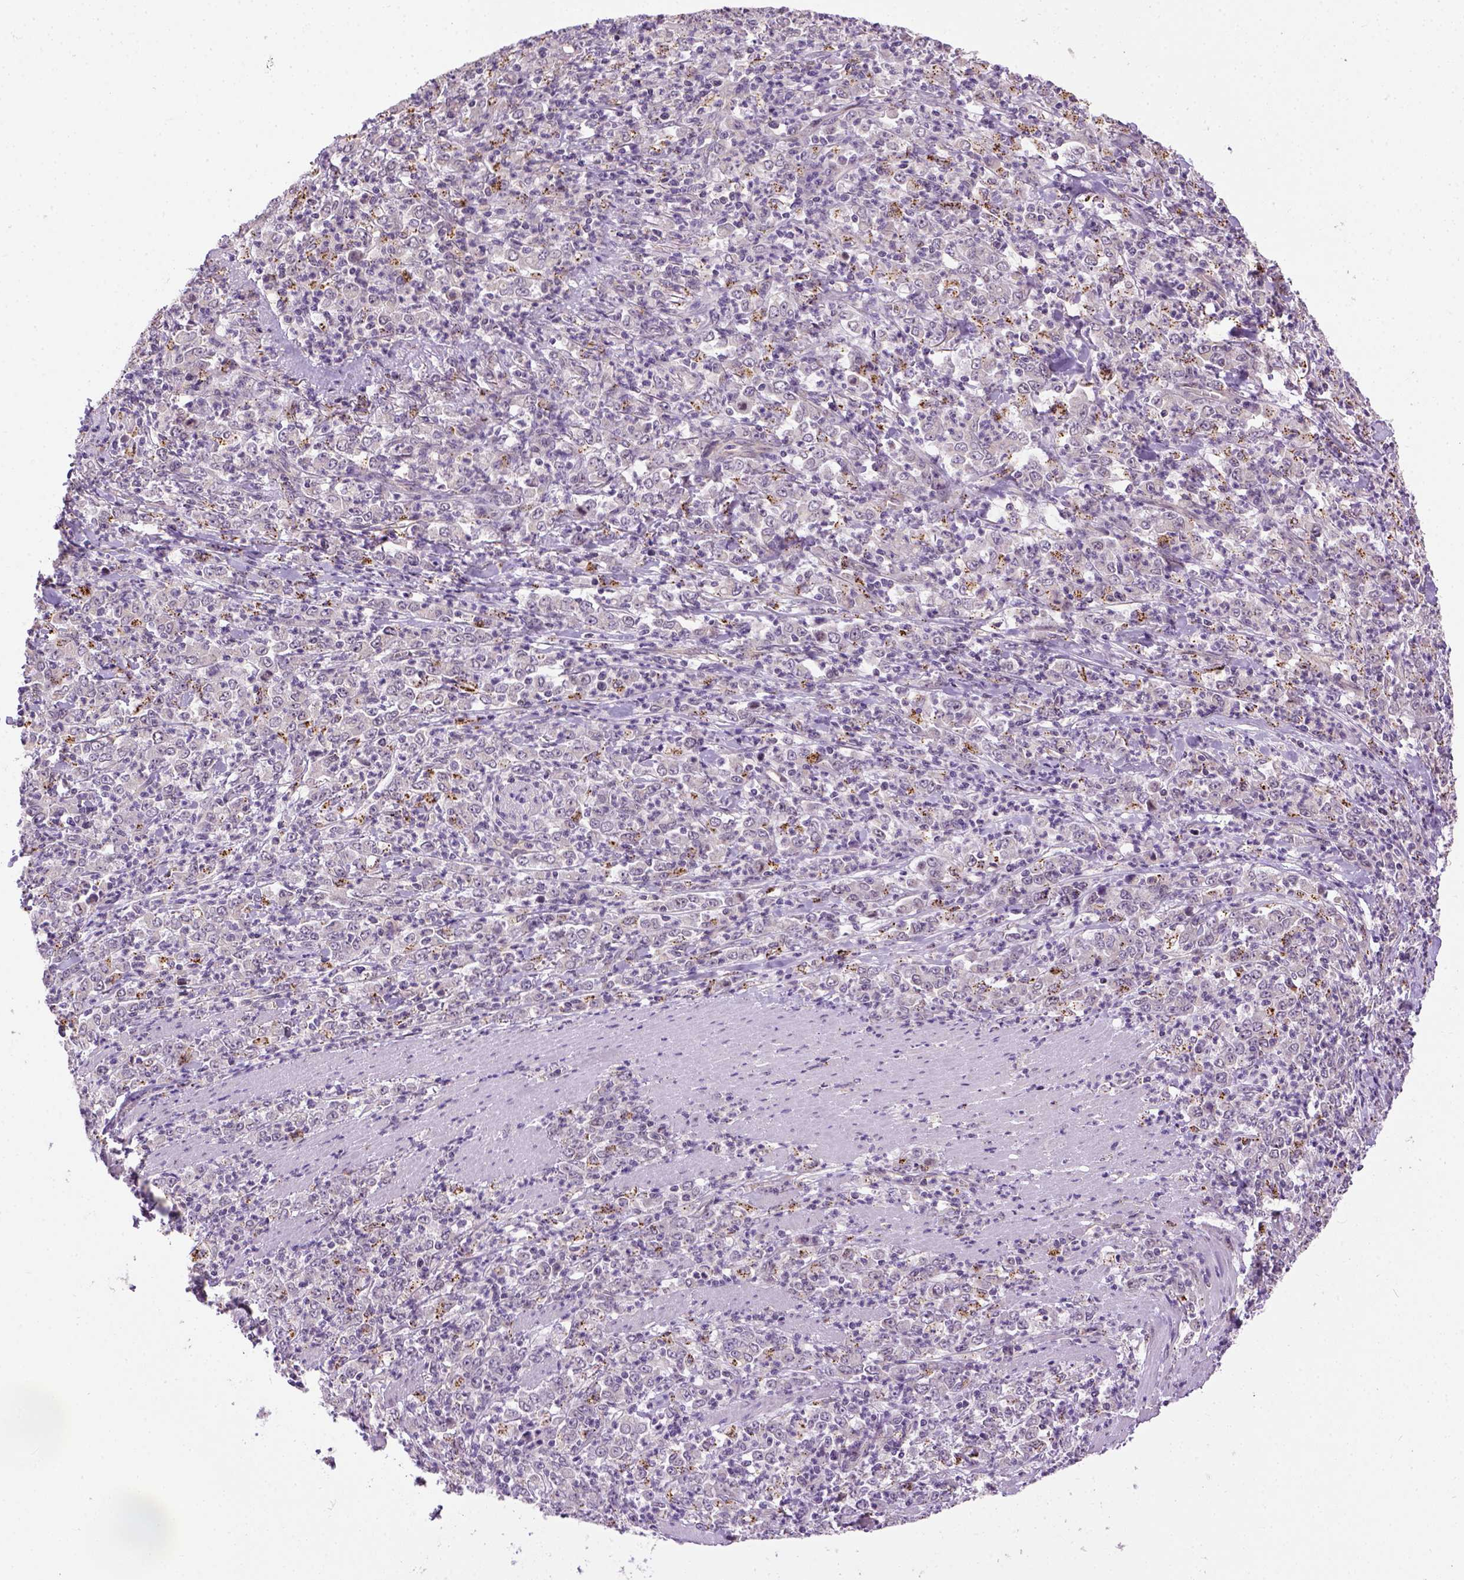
{"staining": {"intensity": "negative", "quantity": "none", "location": "none"}, "tissue": "stomach cancer", "cell_type": "Tumor cells", "image_type": "cancer", "snomed": [{"axis": "morphology", "description": "Adenocarcinoma, NOS"}, {"axis": "topography", "description": "Stomach, lower"}], "caption": "There is no significant positivity in tumor cells of stomach cancer. (Stains: DAB (3,3'-diaminobenzidine) IHC with hematoxylin counter stain, Microscopy: brightfield microscopy at high magnification).", "gene": "KAZN", "patient": {"sex": "female", "age": 71}}